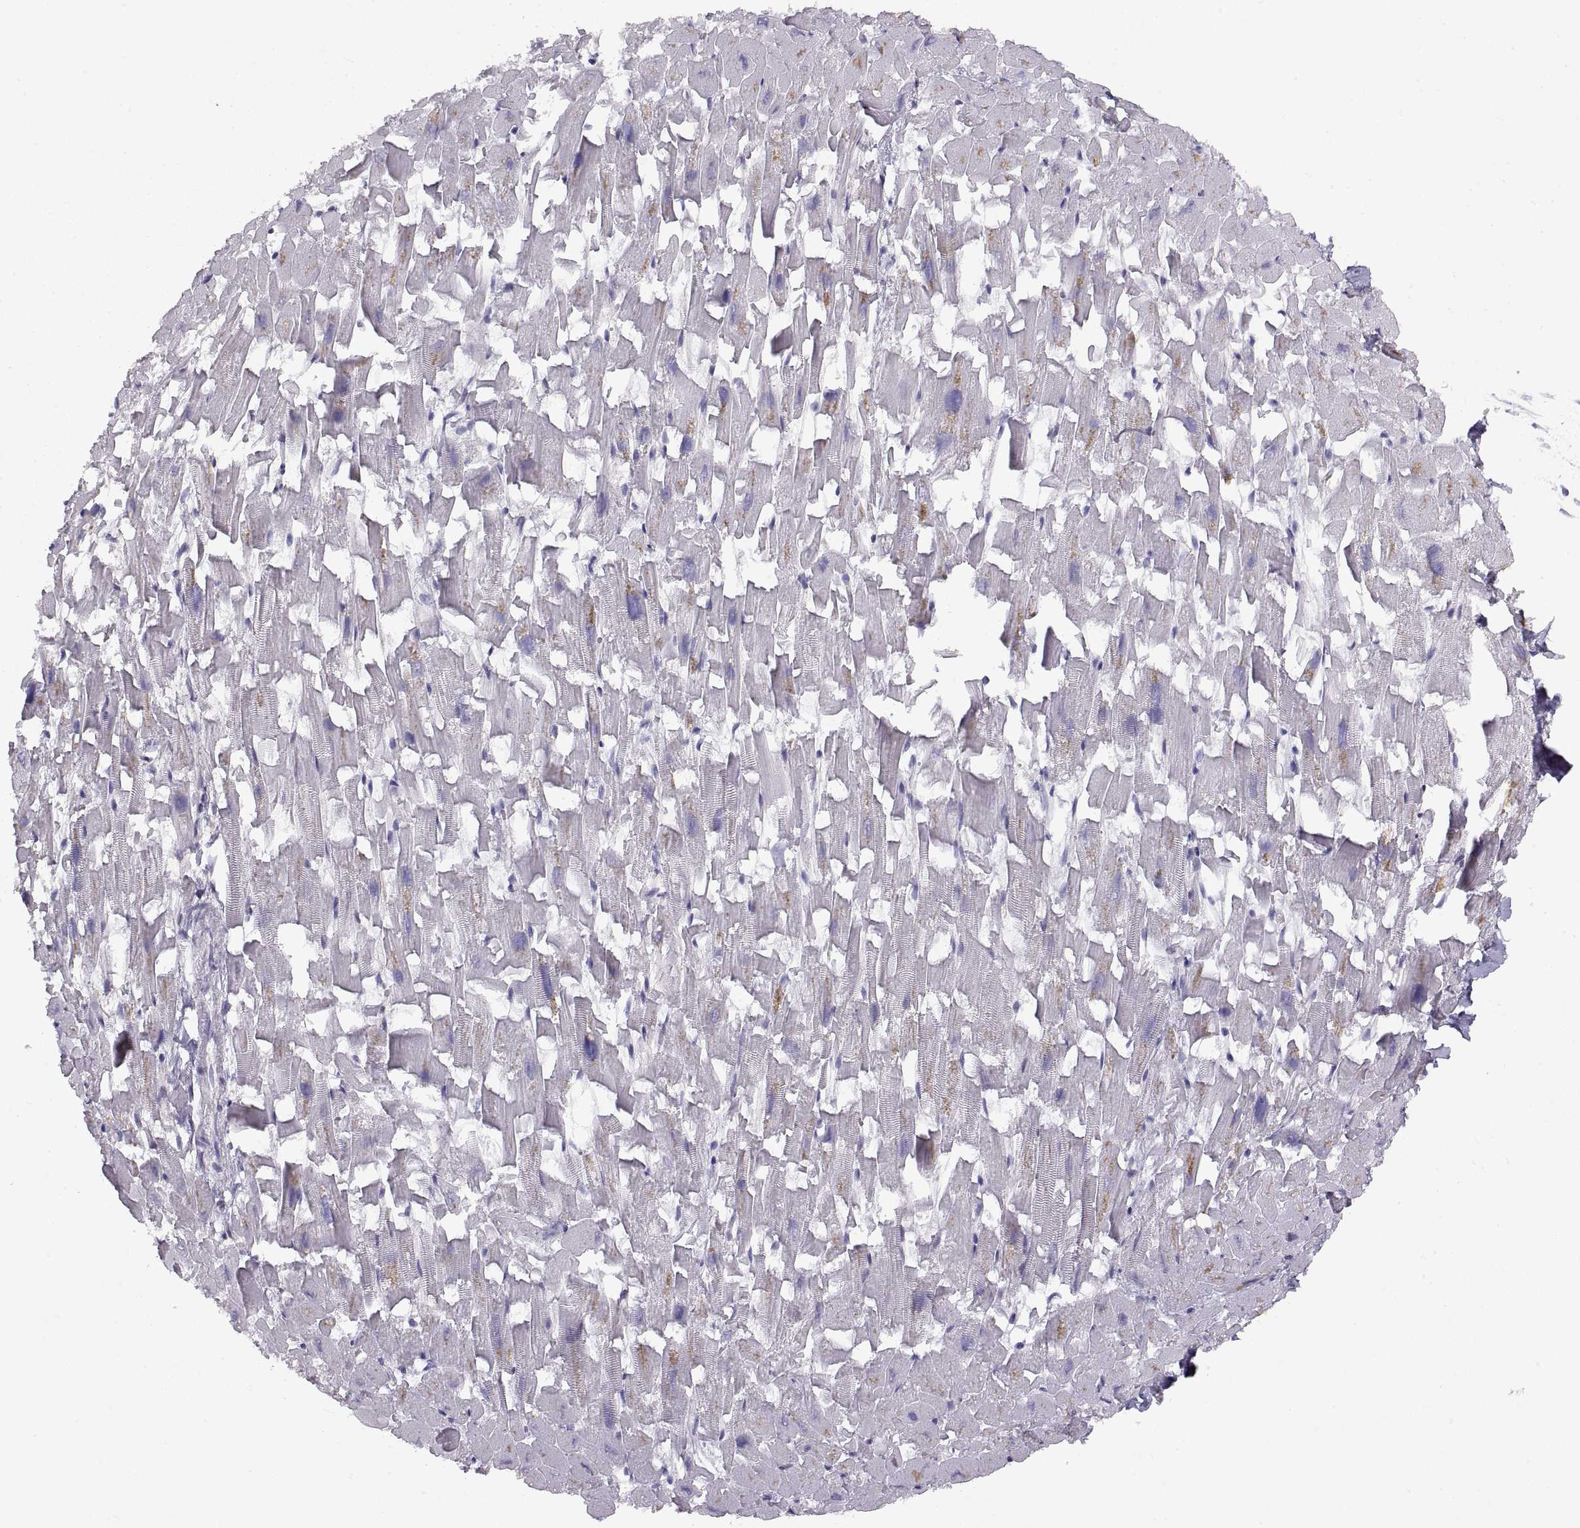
{"staining": {"intensity": "negative", "quantity": "none", "location": "none"}, "tissue": "heart muscle", "cell_type": "Cardiomyocytes", "image_type": "normal", "snomed": [{"axis": "morphology", "description": "Normal tissue, NOS"}, {"axis": "topography", "description": "Heart"}], "caption": "The histopathology image shows no significant expression in cardiomyocytes of heart muscle. (DAB immunohistochemistry with hematoxylin counter stain).", "gene": "CRYBB3", "patient": {"sex": "female", "age": 64}}